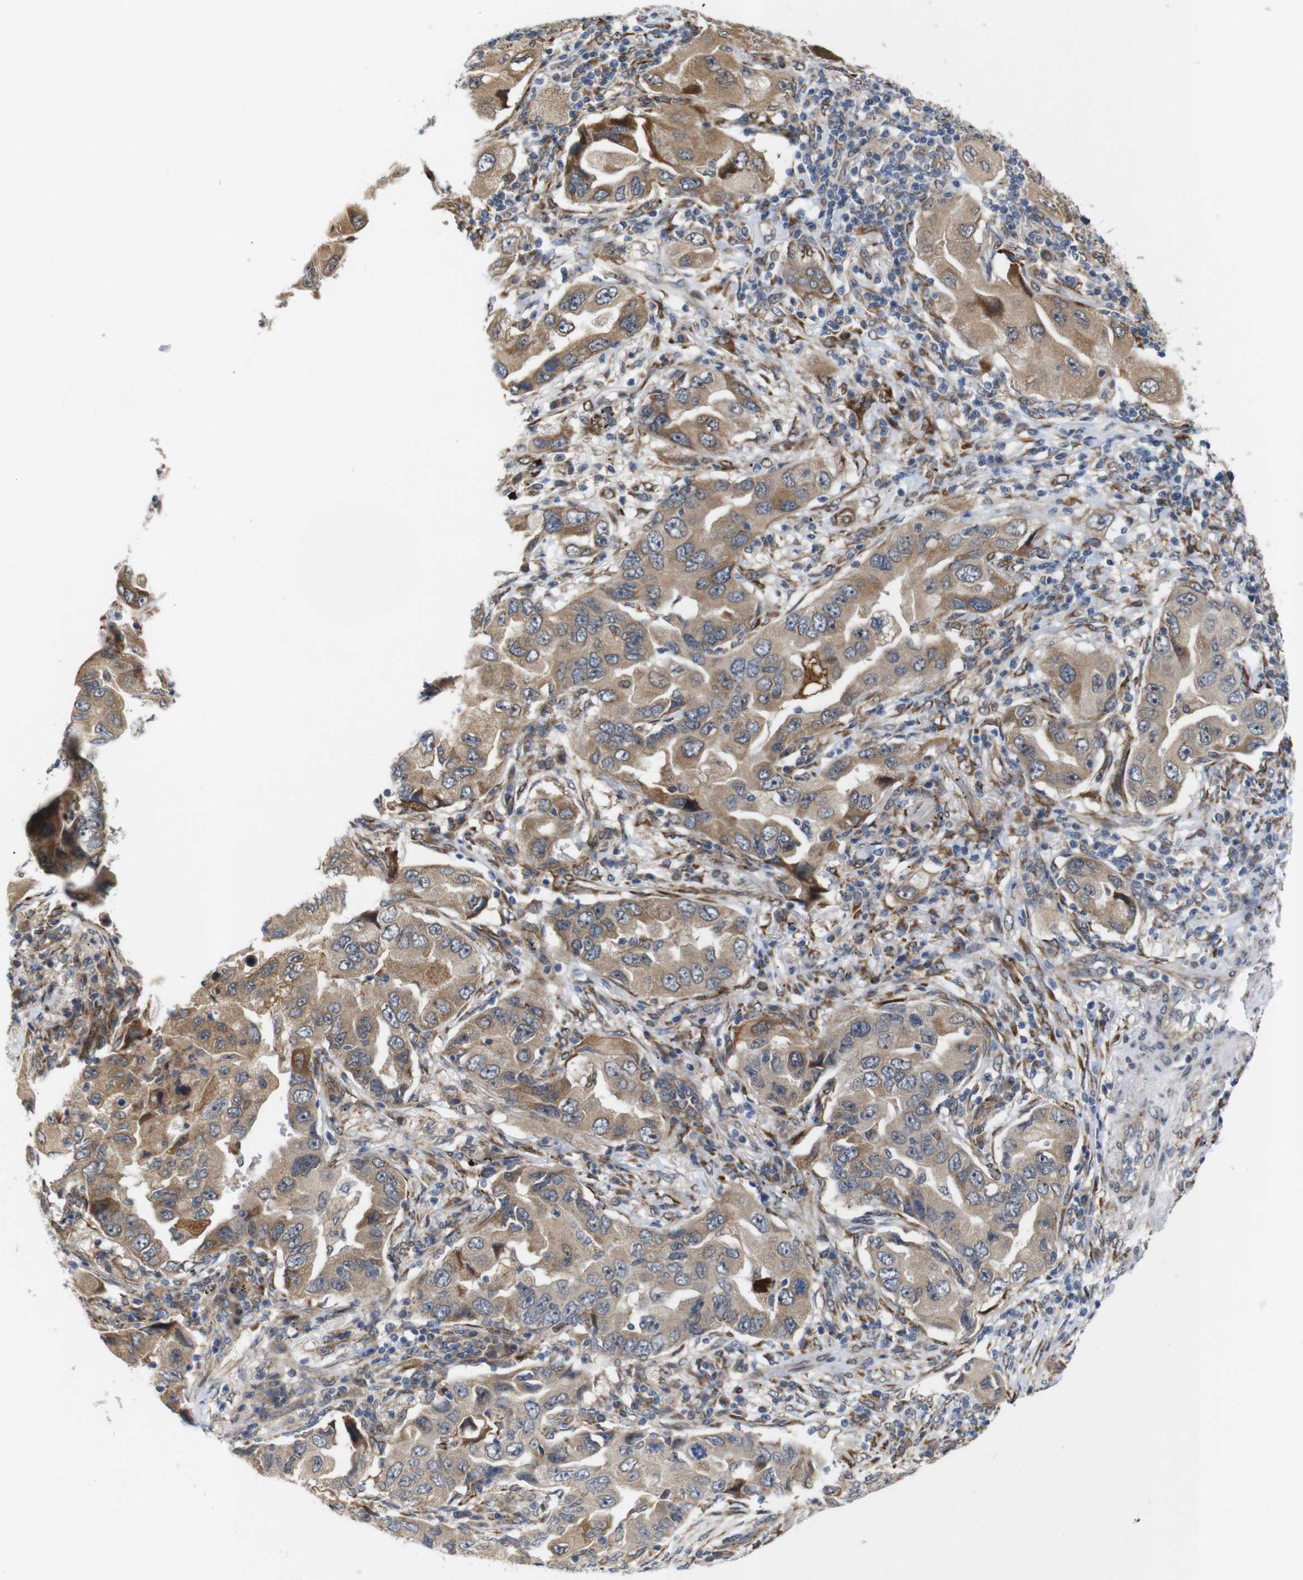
{"staining": {"intensity": "moderate", "quantity": ">75%", "location": "cytoplasmic/membranous"}, "tissue": "lung cancer", "cell_type": "Tumor cells", "image_type": "cancer", "snomed": [{"axis": "morphology", "description": "Adenocarcinoma, NOS"}, {"axis": "topography", "description": "Lung"}], "caption": "Immunohistochemistry (IHC) staining of adenocarcinoma (lung), which shows medium levels of moderate cytoplasmic/membranous positivity in about >75% of tumor cells indicating moderate cytoplasmic/membranous protein staining. The staining was performed using DAB (brown) for protein detection and nuclei were counterstained in hematoxylin (blue).", "gene": "P3H2", "patient": {"sex": "female", "age": 65}}